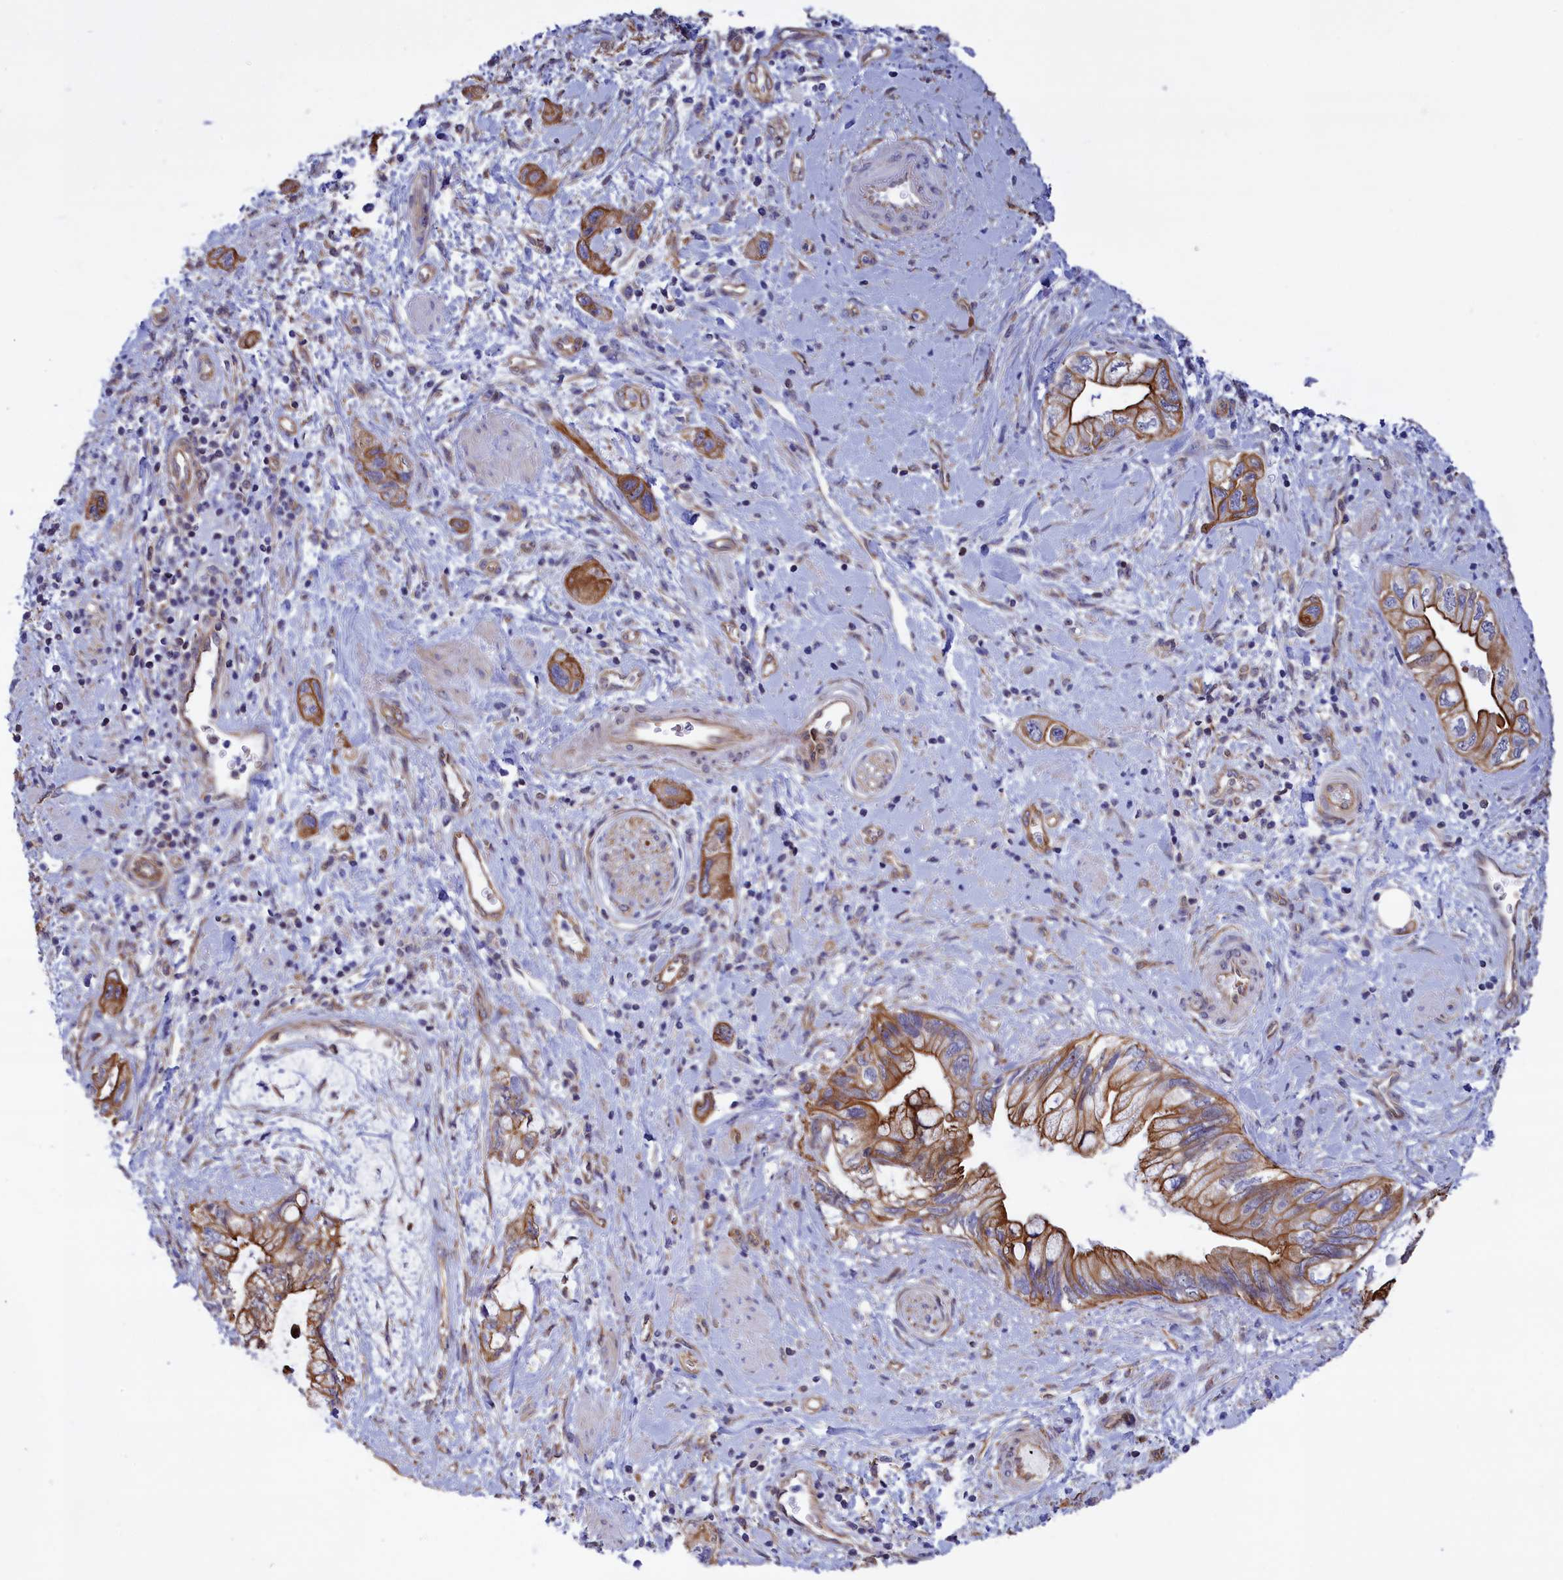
{"staining": {"intensity": "moderate", "quantity": ">75%", "location": "cytoplasmic/membranous"}, "tissue": "pancreatic cancer", "cell_type": "Tumor cells", "image_type": "cancer", "snomed": [{"axis": "morphology", "description": "Adenocarcinoma, NOS"}, {"axis": "topography", "description": "Pancreas"}], "caption": "Immunohistochemistry of human pancreatic adenocarcinoma shows medium levels of moderate cytoplasmic/membranous positivity in about >75% of tumor cells.", "gene": "ABCC12", "patient": {"sex": "female", "age": 73}}